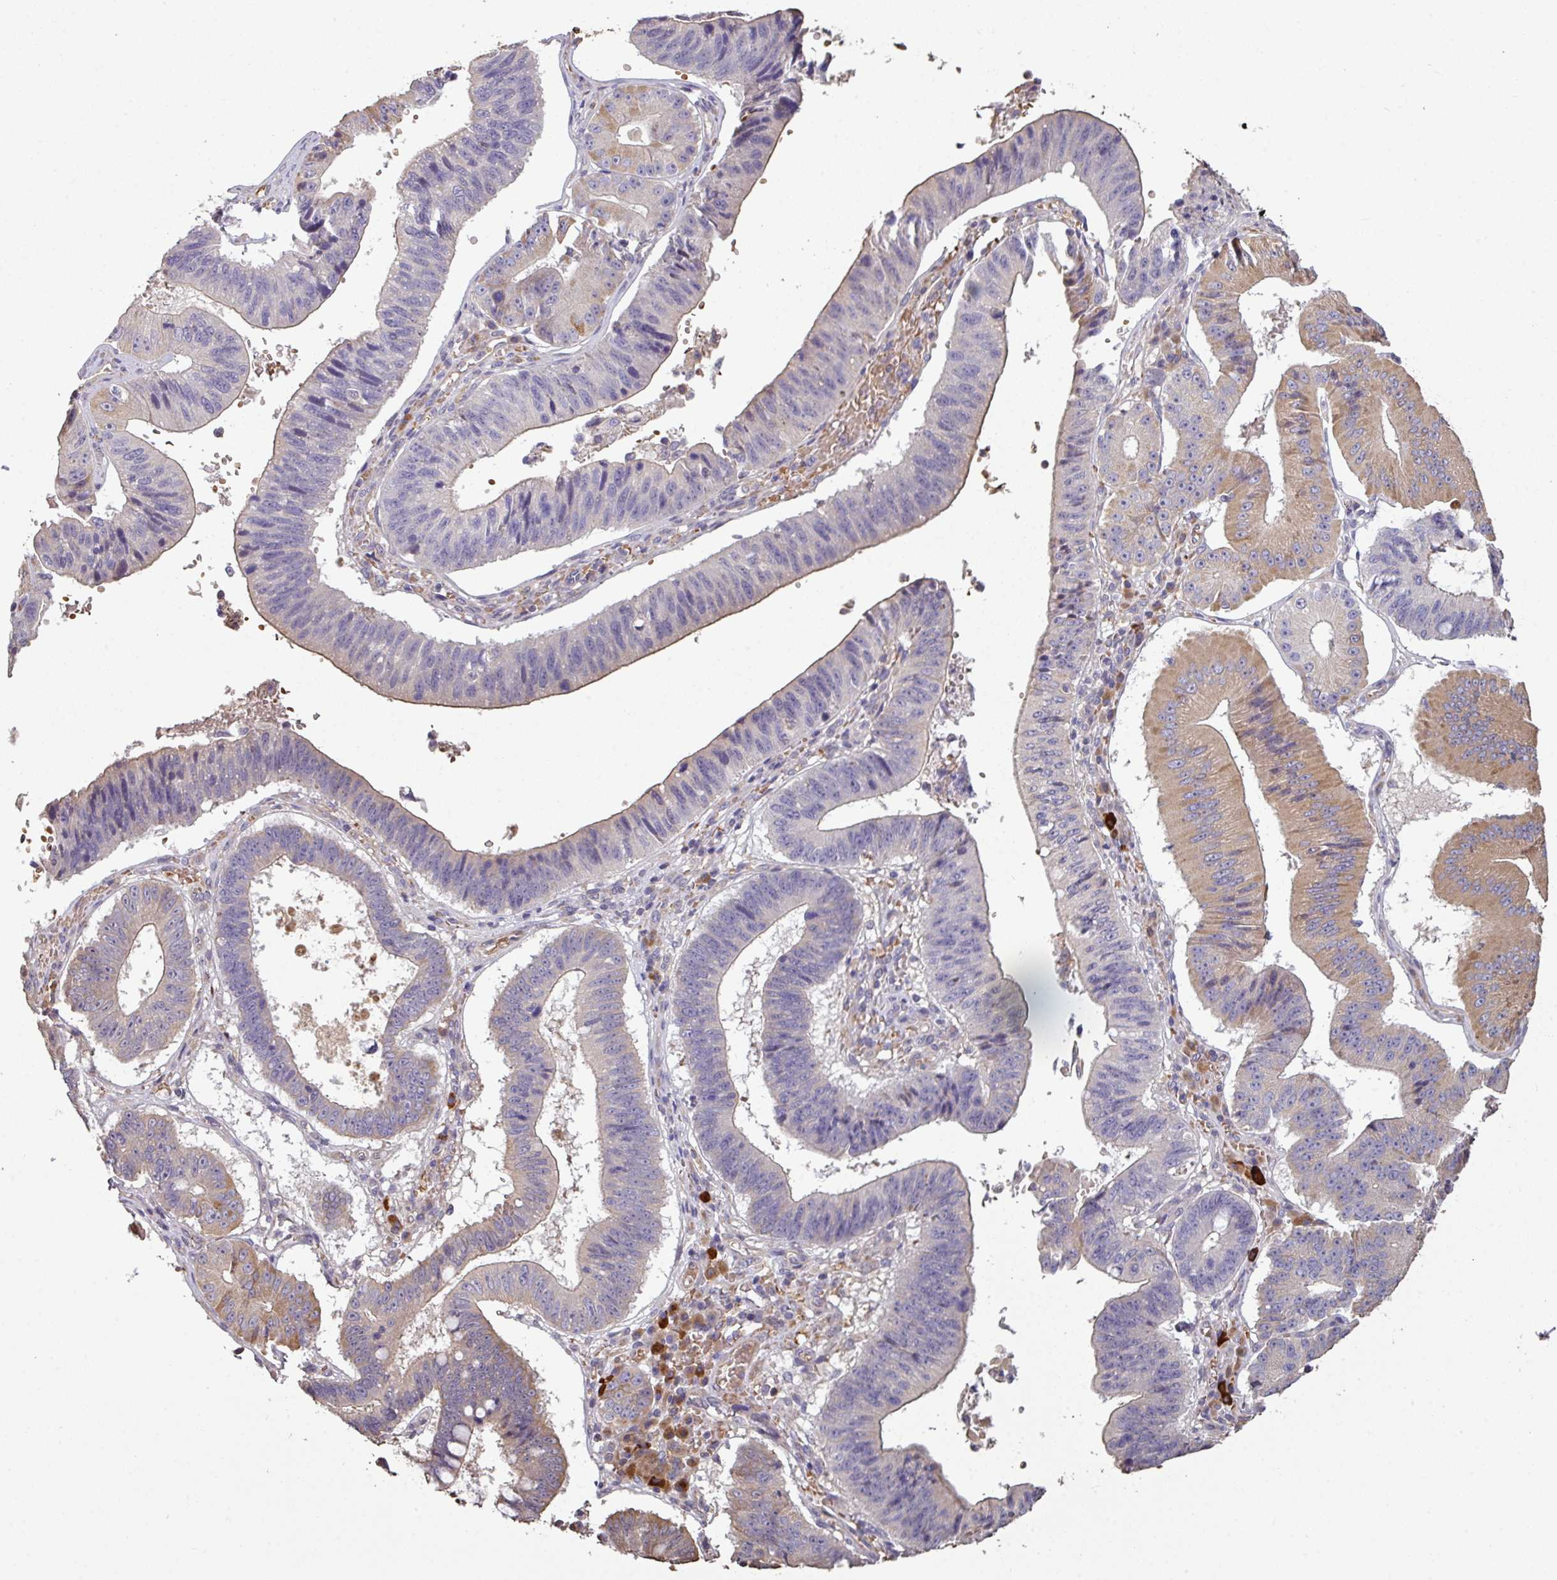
{"staining": {"intensity": "weak", "quantity": "25%-75%", "location": "cytoplasmic/membranous"}, "tissue": "stomach cancer", "cell_type": "Tumor cells", "image_type": "cancer", "snomed": [{"axis": "morphology", "description": "Adenocarcinoma, NOS"}, {"axis": "topography", "description": "Stomach"}], "caption": "Stomach cancer stained with immunohistochemistry demonstrates weak cytoplasmic/membranous staining in approximately 25%-75% of tumor cells.", "gene": "NHSL2", "patient": {"sex": "male", "age": 59}}